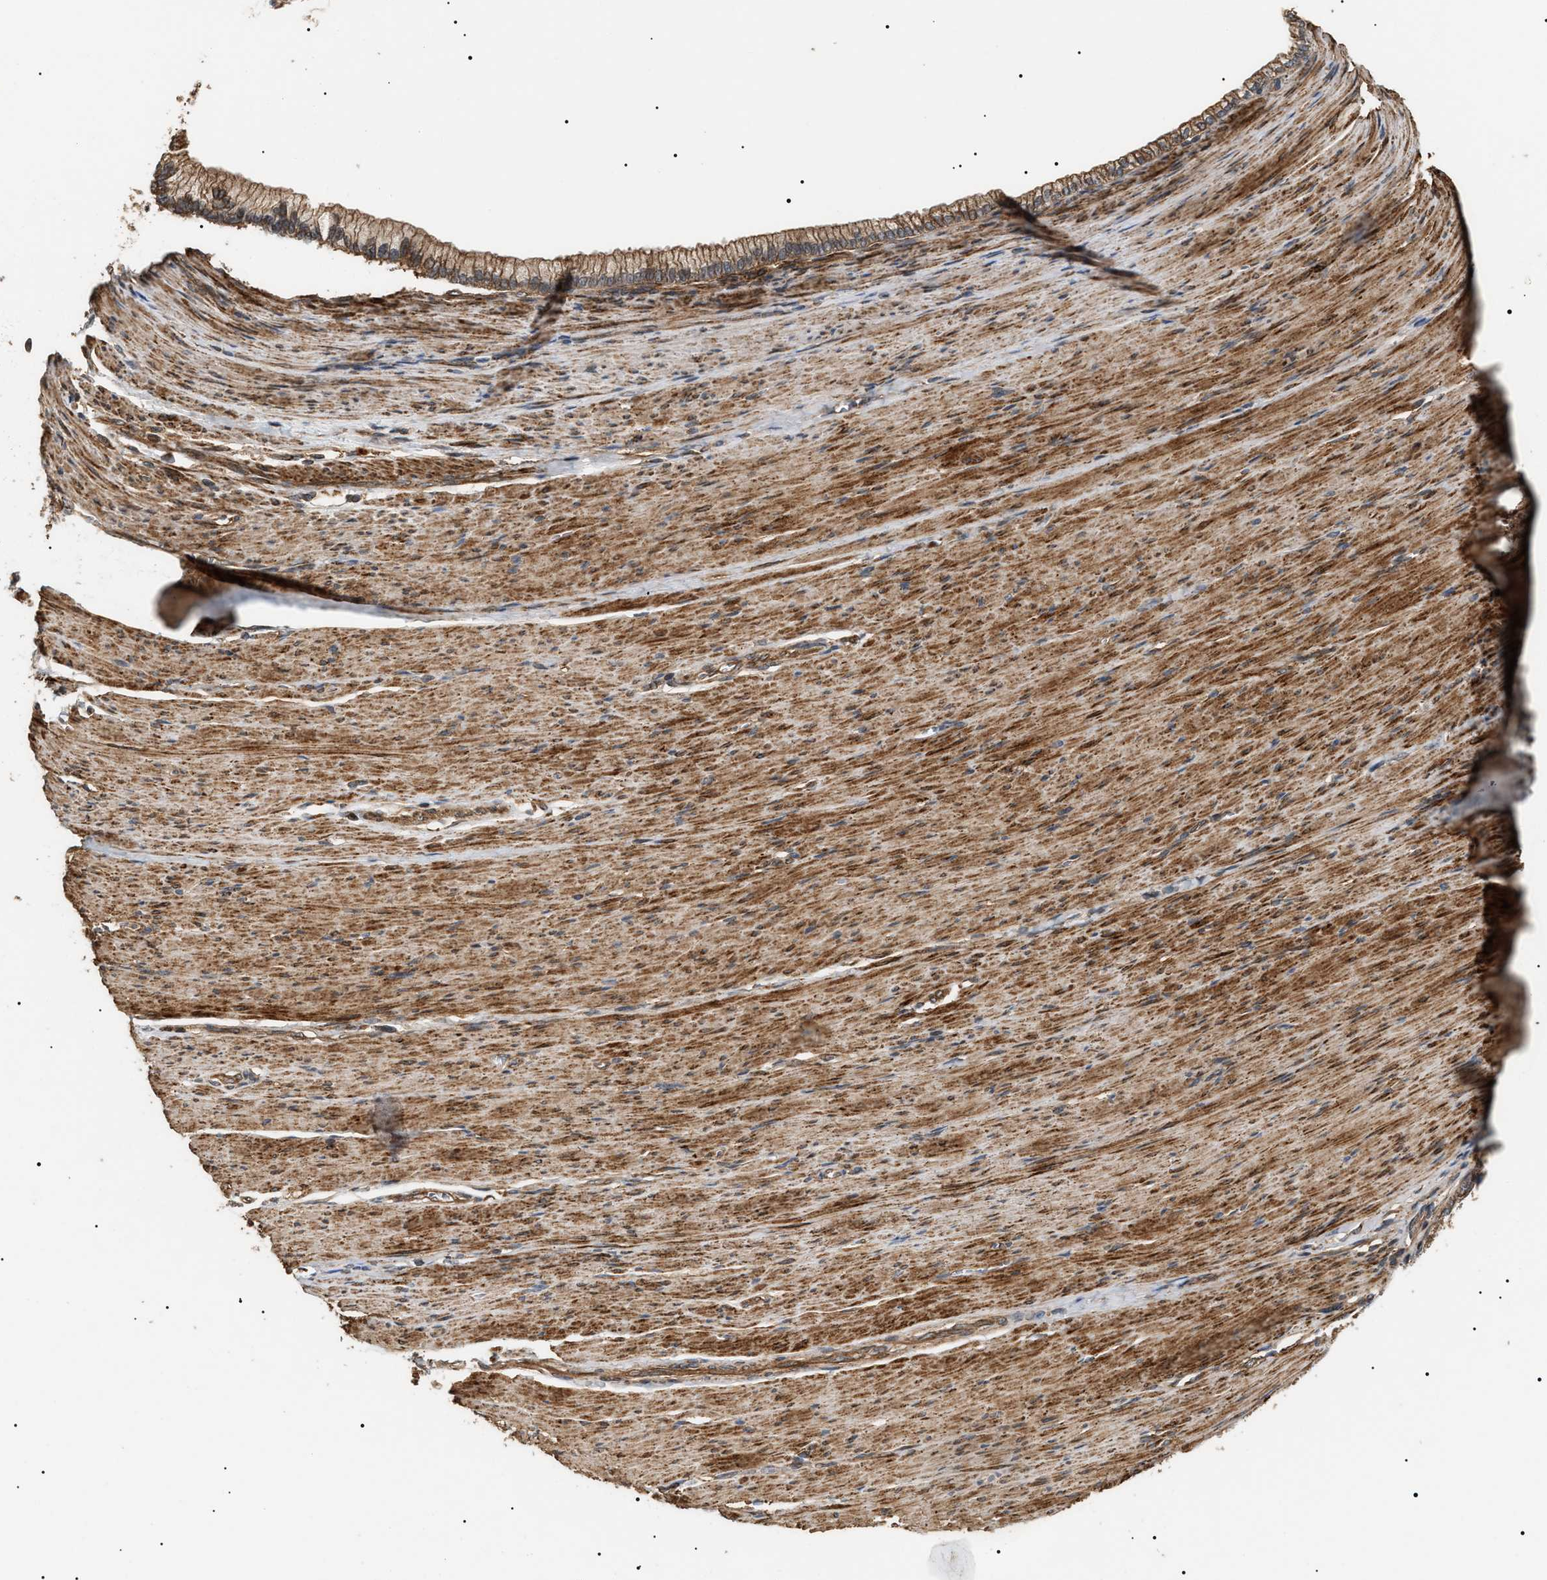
{"staining": {"intensity": "moderate", "quantity": ">75%", "location": "cytoplasmic/membranous"}, "tissue": "pancreatic cancer", "cell_type": "Tumor cells", "image_type": "cancer", "snomed": [{"axis": "morphology", "description": "Adenocarcinoma, NOS"}, {"axis": "topography", "description": "Pancreas"}], "caption": "Human pancreatic cancer stained for a protein (brown) exhibits moderate cytoplasmic/membranous positive staining in approximately >75% of tumor cells.", "gene": "ZBTB26", "patient": {"sex": "male", "age": 69}}